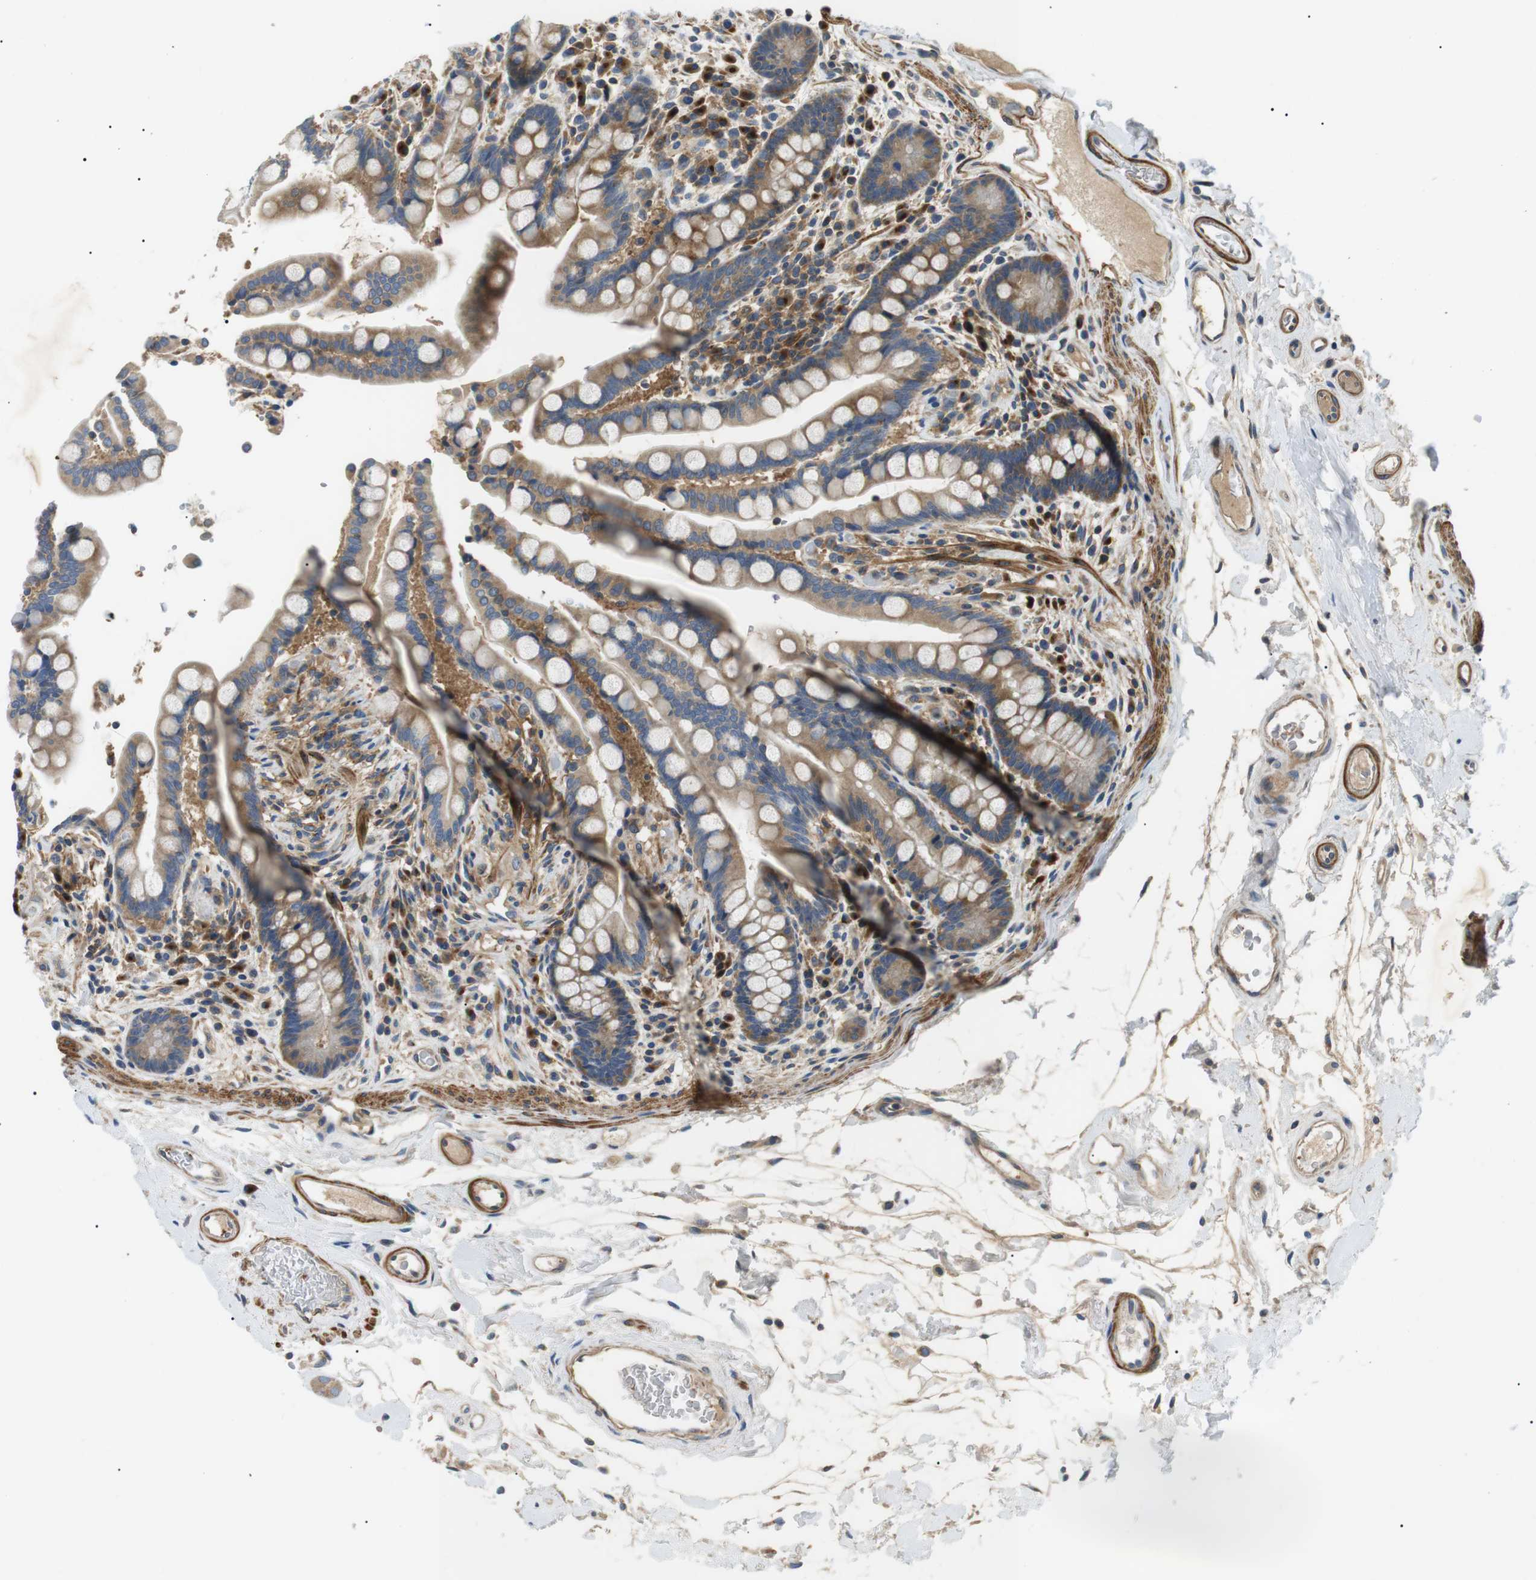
{"staining": {"intensity": "moderate", "quantity": ">75%", "location": "cytoplasmic/membranous"}, "tissue": "colon", "cell_type": "Endothelial cells", "image_type": "normal", "snomed": [{"axis": "morphology", "description": "Normal tissue, NOS"}, {"axis": "topography", "description": "Colon"}], "caption": "A photomicrograph of human colon stained for a protein displays moderate cytoplasmic/membranous brown staining in endothelial cells. The staining is performed using DAB (3,3'-diaminobenzidine) brown chromogen to label protein expression. The nuclei are counter-stained blue using hematoxylin.", "gene": "DIPK1A", "patient": {"sex": "male", "age": 73}}